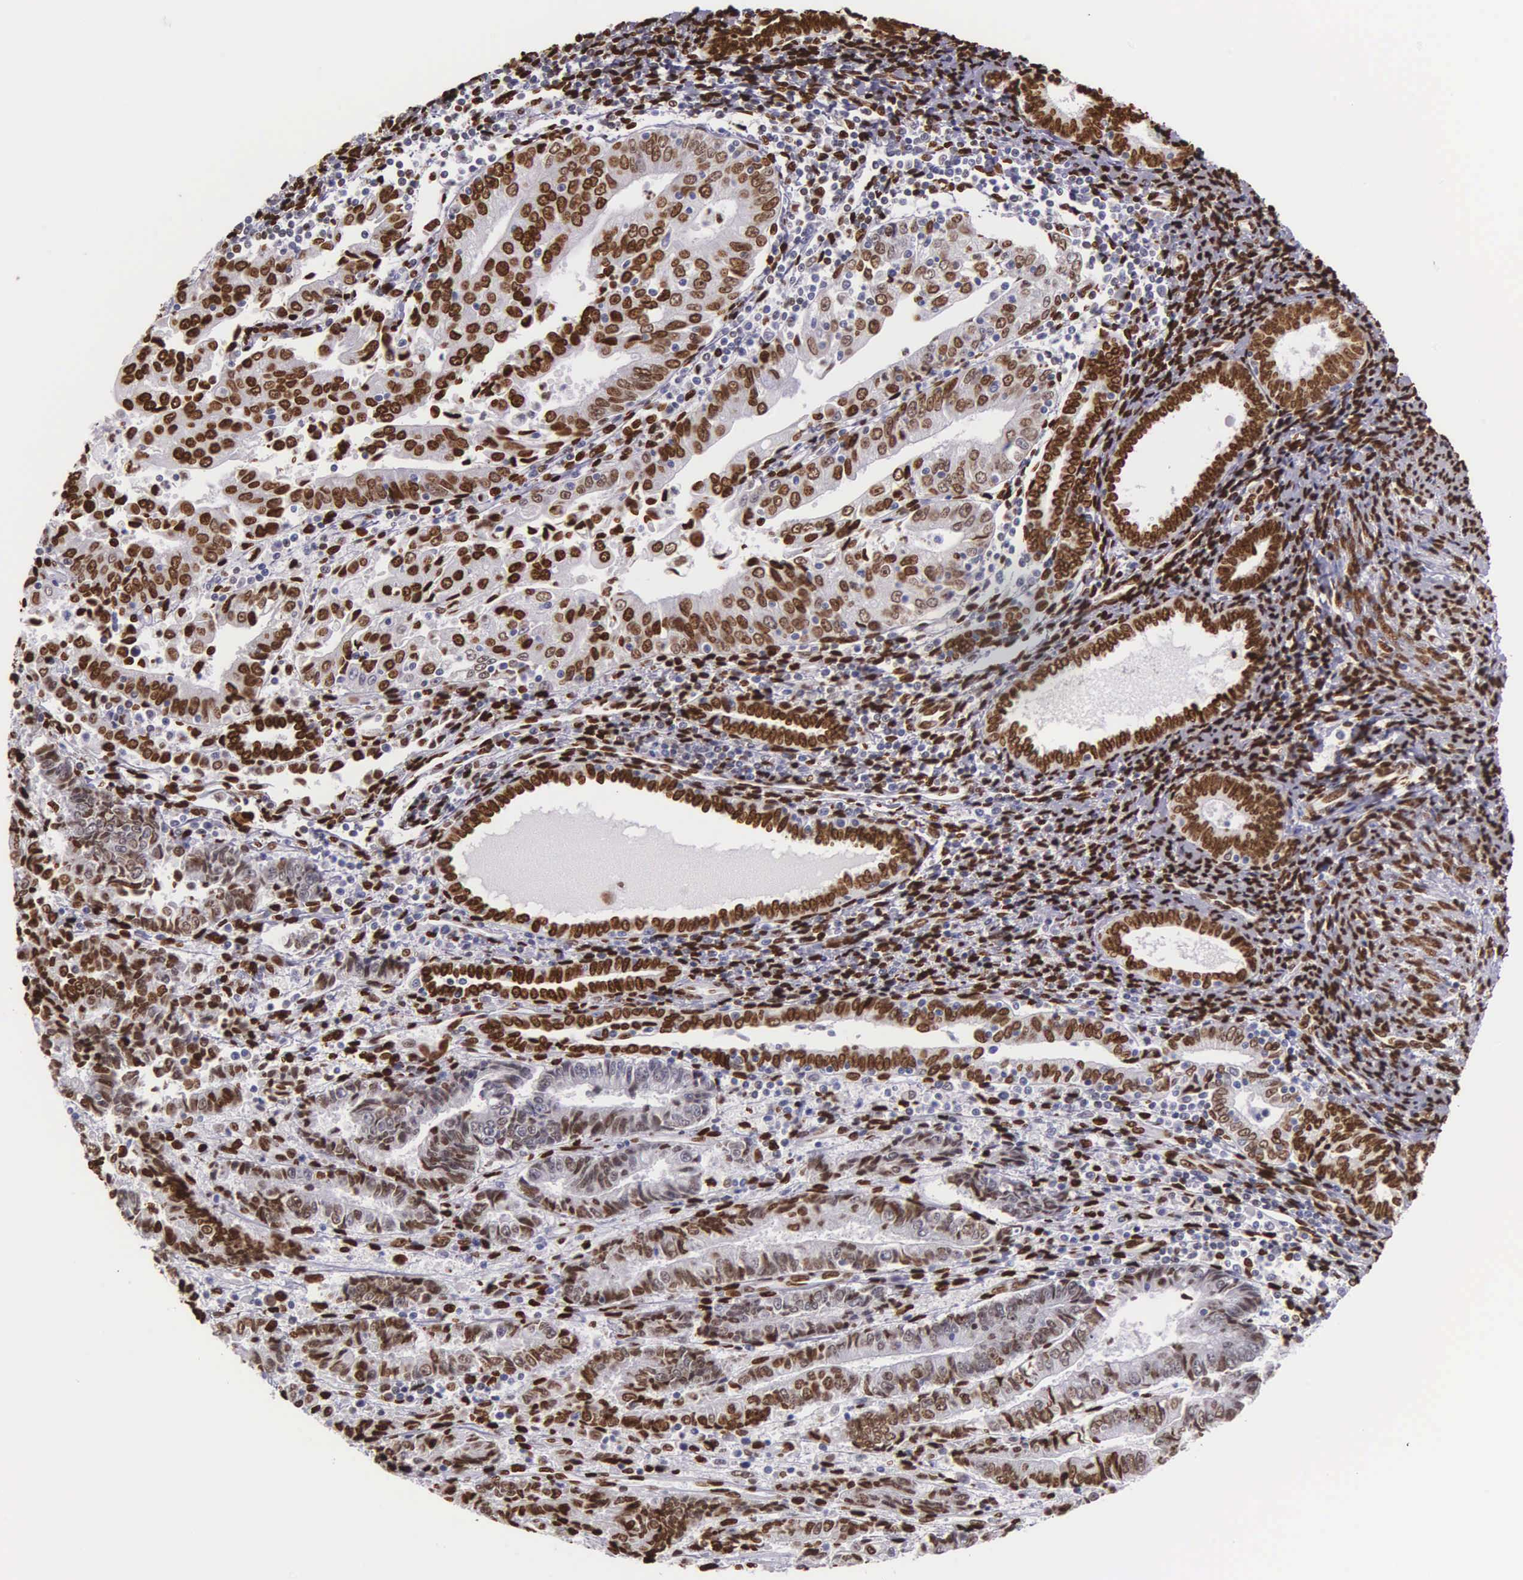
{"staining": {"intensity": "moderate", "quantity": ">75%", "location": "nuclear"}, "tissue": "endometrial cancer", "cell_type": "Tumor cells", "image_type": "cancer", "snomed": [{"axis": "morphology", "description": "Adenocarcinoma, NOS"}, {"axis": "topography", "description": "Endometrium"}], "caption": "Tumor cells show moderate nuclear expression in approximately >75% of cells in endometrial cancer. (DAB (3,3'-diaminobenzidine) = brown stain, brightfield microscopy at high magnification).", "gene": "H1-0", "patient": {"sex": "female", "age": 75}}